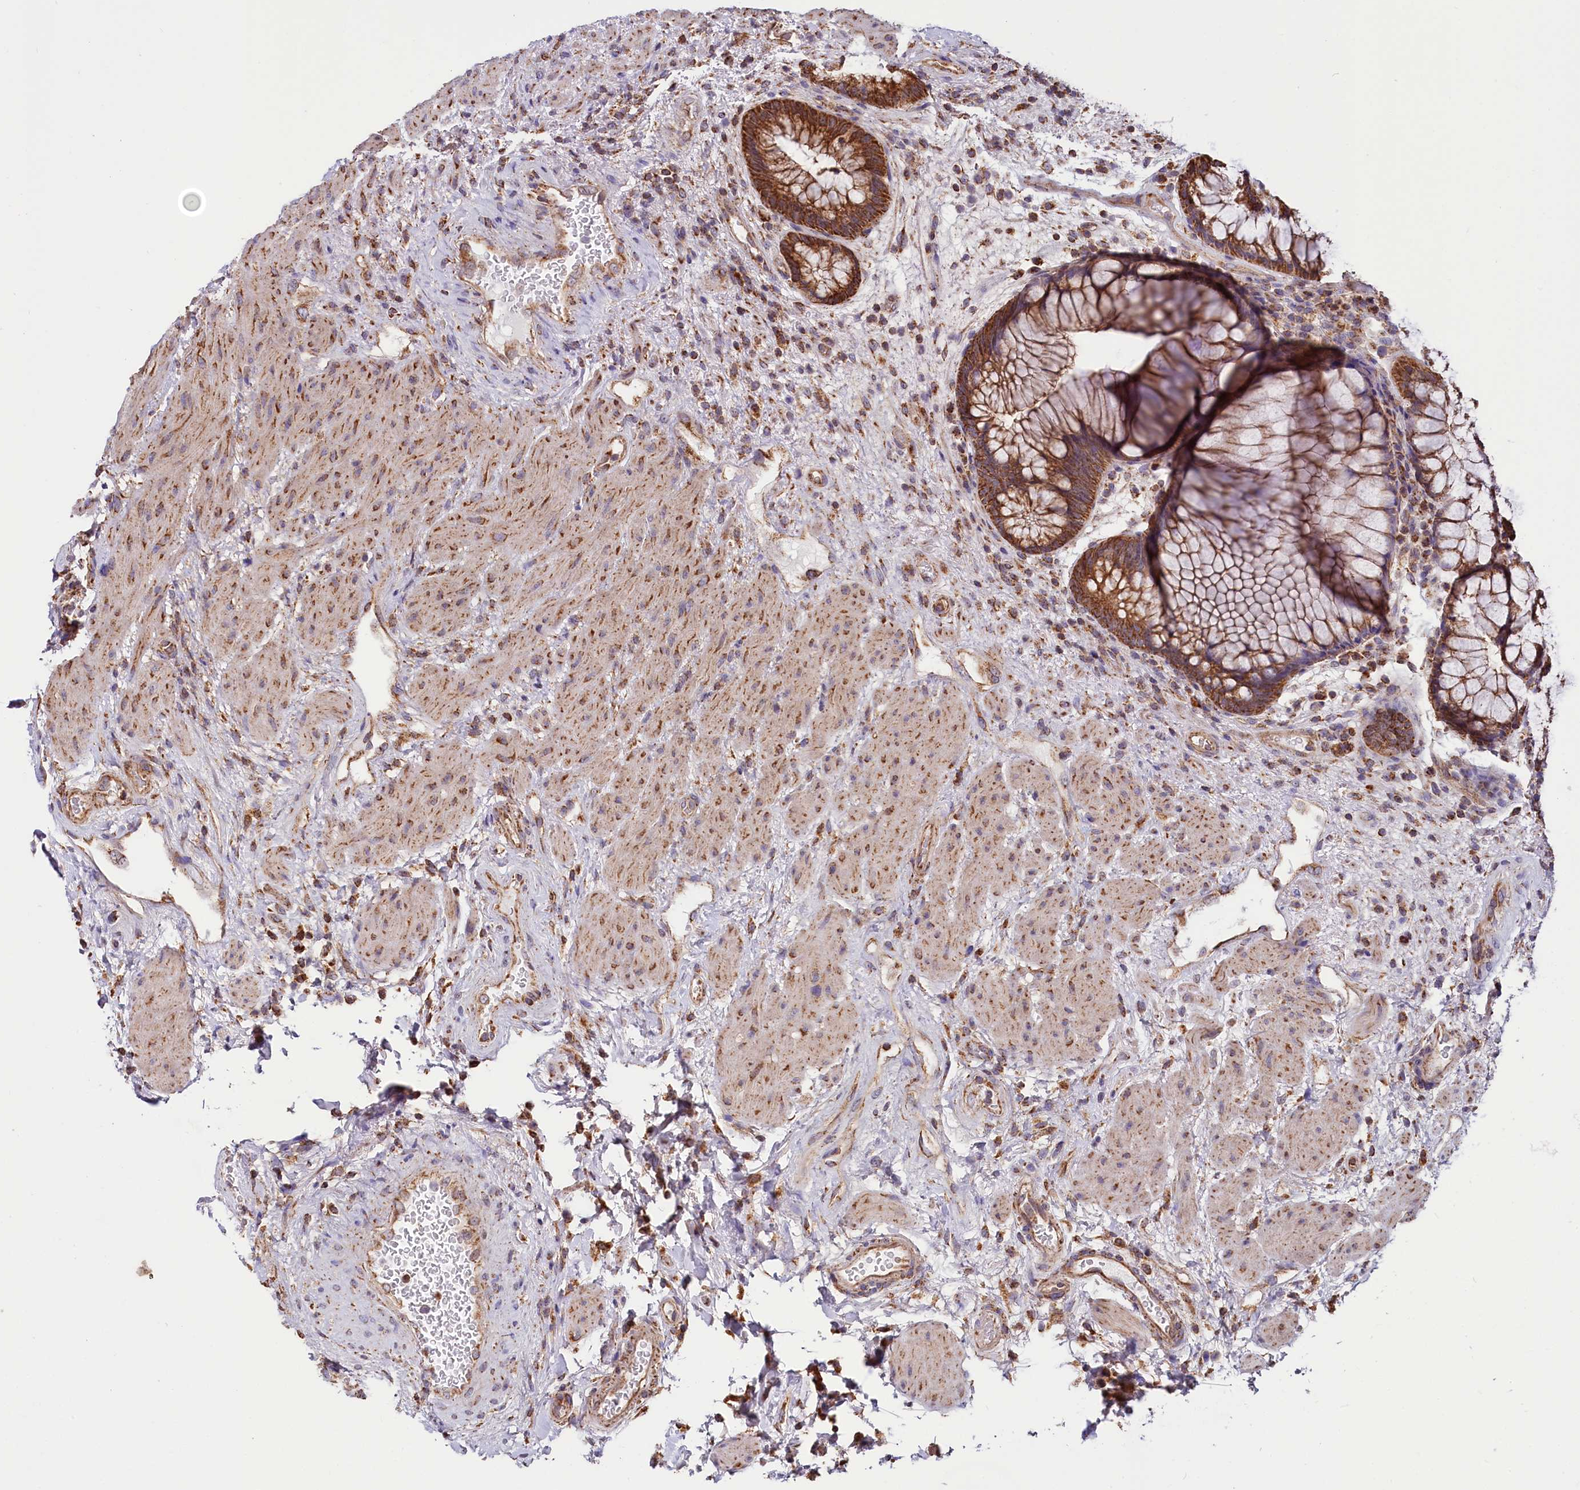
{"staining": {"intensity": "strong", "quantity": ">75%", "location": "cytoplasmic/membranous"}, "tissue": "rectum", "cell_type": "Glandular cells", "image_type": "normal", "snomed": [{"axis": "morphology", "description": "Normal tissue, NOS"}, {"axis": "topography", "description": "Rectum"}], "caption": "Immunohistochemical staining of normal rectum demonstrates high levels of strong cytoplasmic/membranous expression in about >75% of glandular cells. The staining was performed using DAB (3,3'-diaminobenzidine), with brown indicating positive protein expression. Nuclei are stained blue with hematoxylin.", "gene": "NUDT15", "patient": {"sex": "male", "age": 51}}